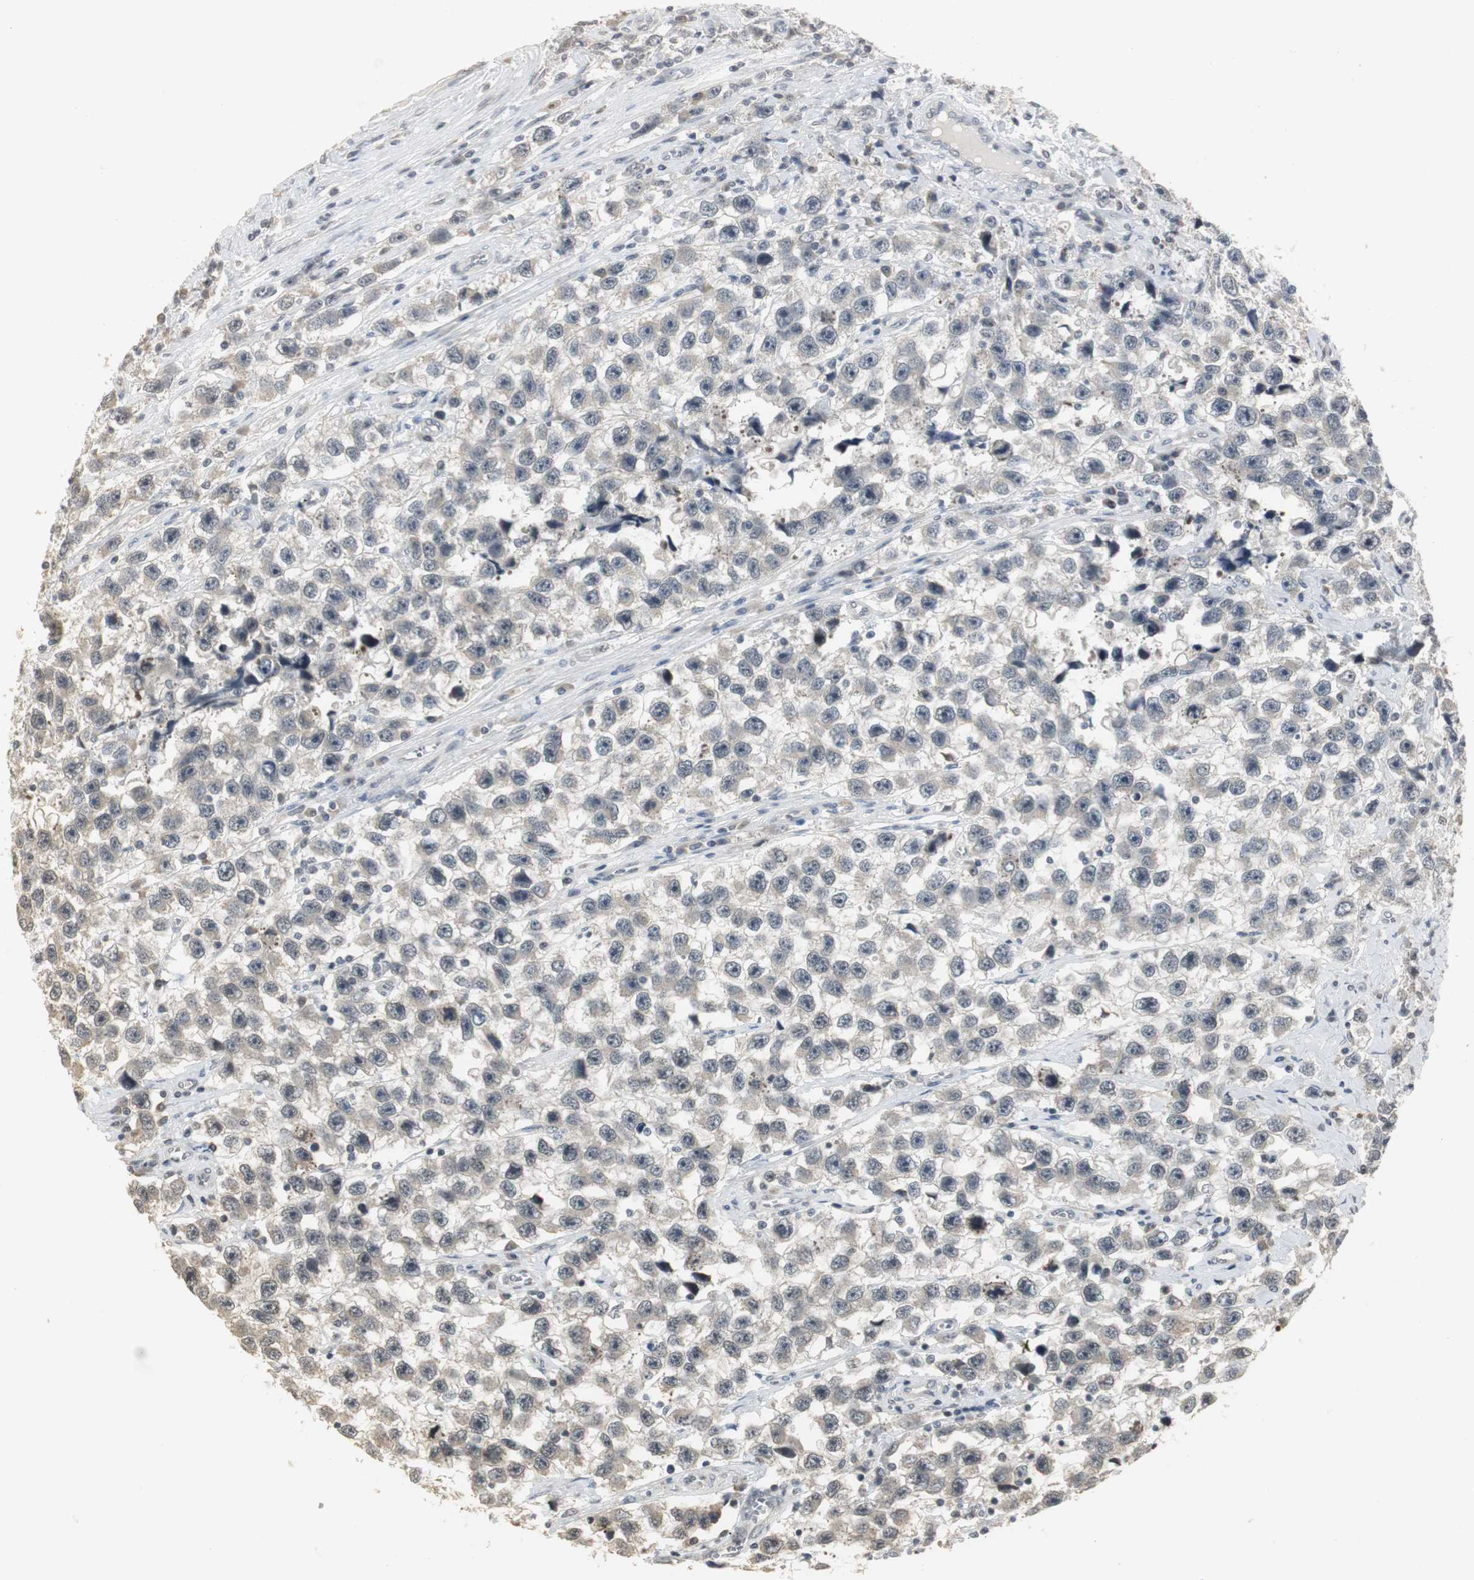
{"staining": {"intensity": "negative", "quantity": "none", "location": "none"}, "tissue": "testis cancer", "cell_type": "Tumor cells", "image_type": "cancer", "snomed": [{"axis": "morphology", "description": "Seminoma, NOS"}, {"axis": "topography", "description": "Testis"}], "caption": "IHC of testis cancer reveals no expression in tumor cells. (Brightfield microscopy of DAB immunohistochemistry (IHC) at high magnification).", "gene": "ELOA", "patient": {"sex": "male", "age": 33}}